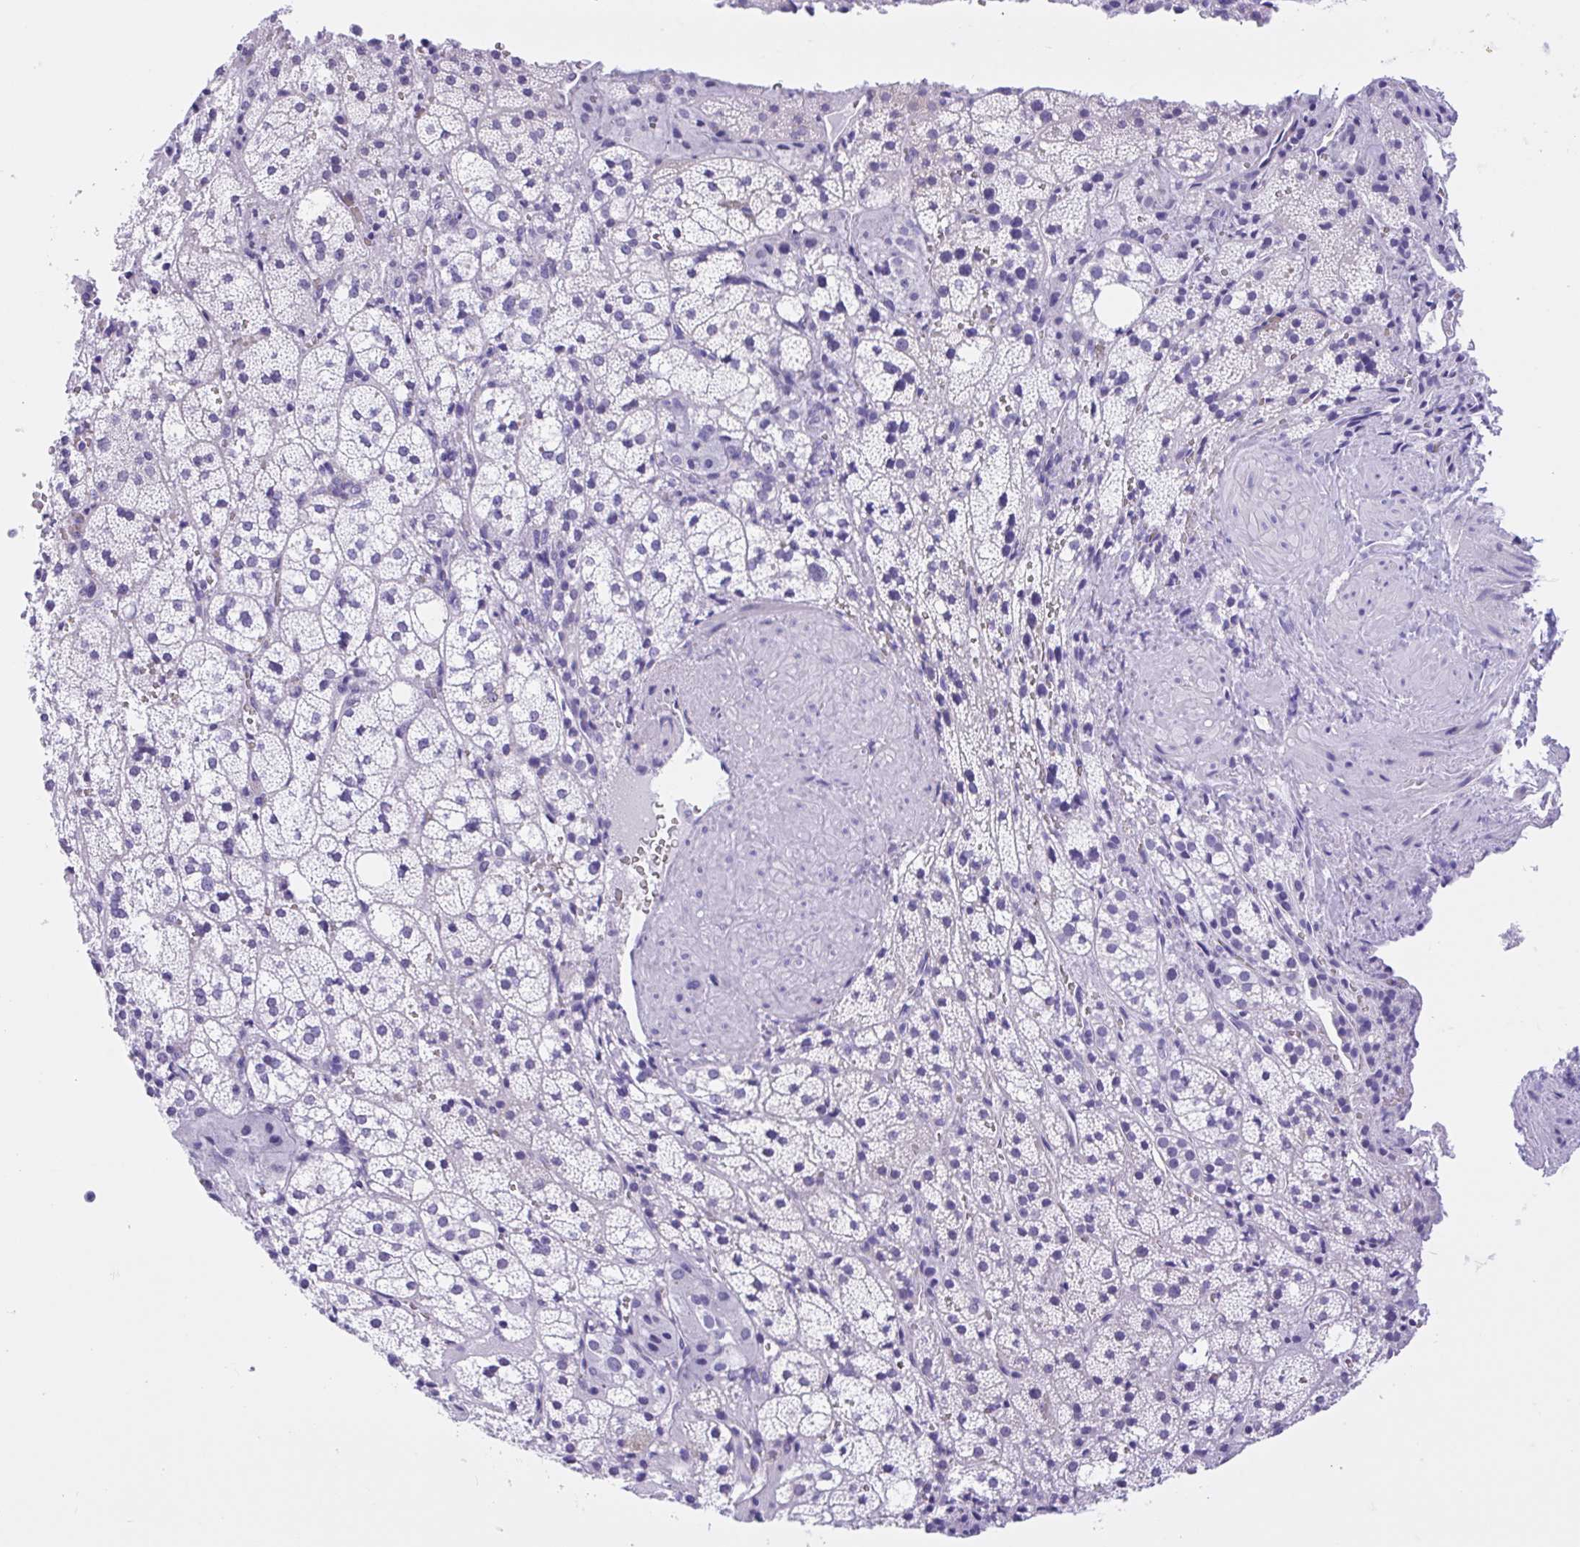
{"staining": {"intensity": "negative", "quantity": "none", "location": "none"}, "tissue": "adrenal gland", "cell_type": "Glandular cells", "image_type": "normal", "snomed": [{"axis": "morphology", "description": "Normal tissue, NOS"}, {"axis": "topography", "description": "Adrenal gland"}], "caption": "This is a histopathology image of immunohistochemistry (IHC) staining of normal adrenal gland, which shows no expression in glandular cells. Brightfield microscopy of immunohistochemistry stained with DAB (brown) and hematoxylin (blue), captured at high magnification.", "gene": "IAPP", "patient": {"sex": "male", "age": 53}}